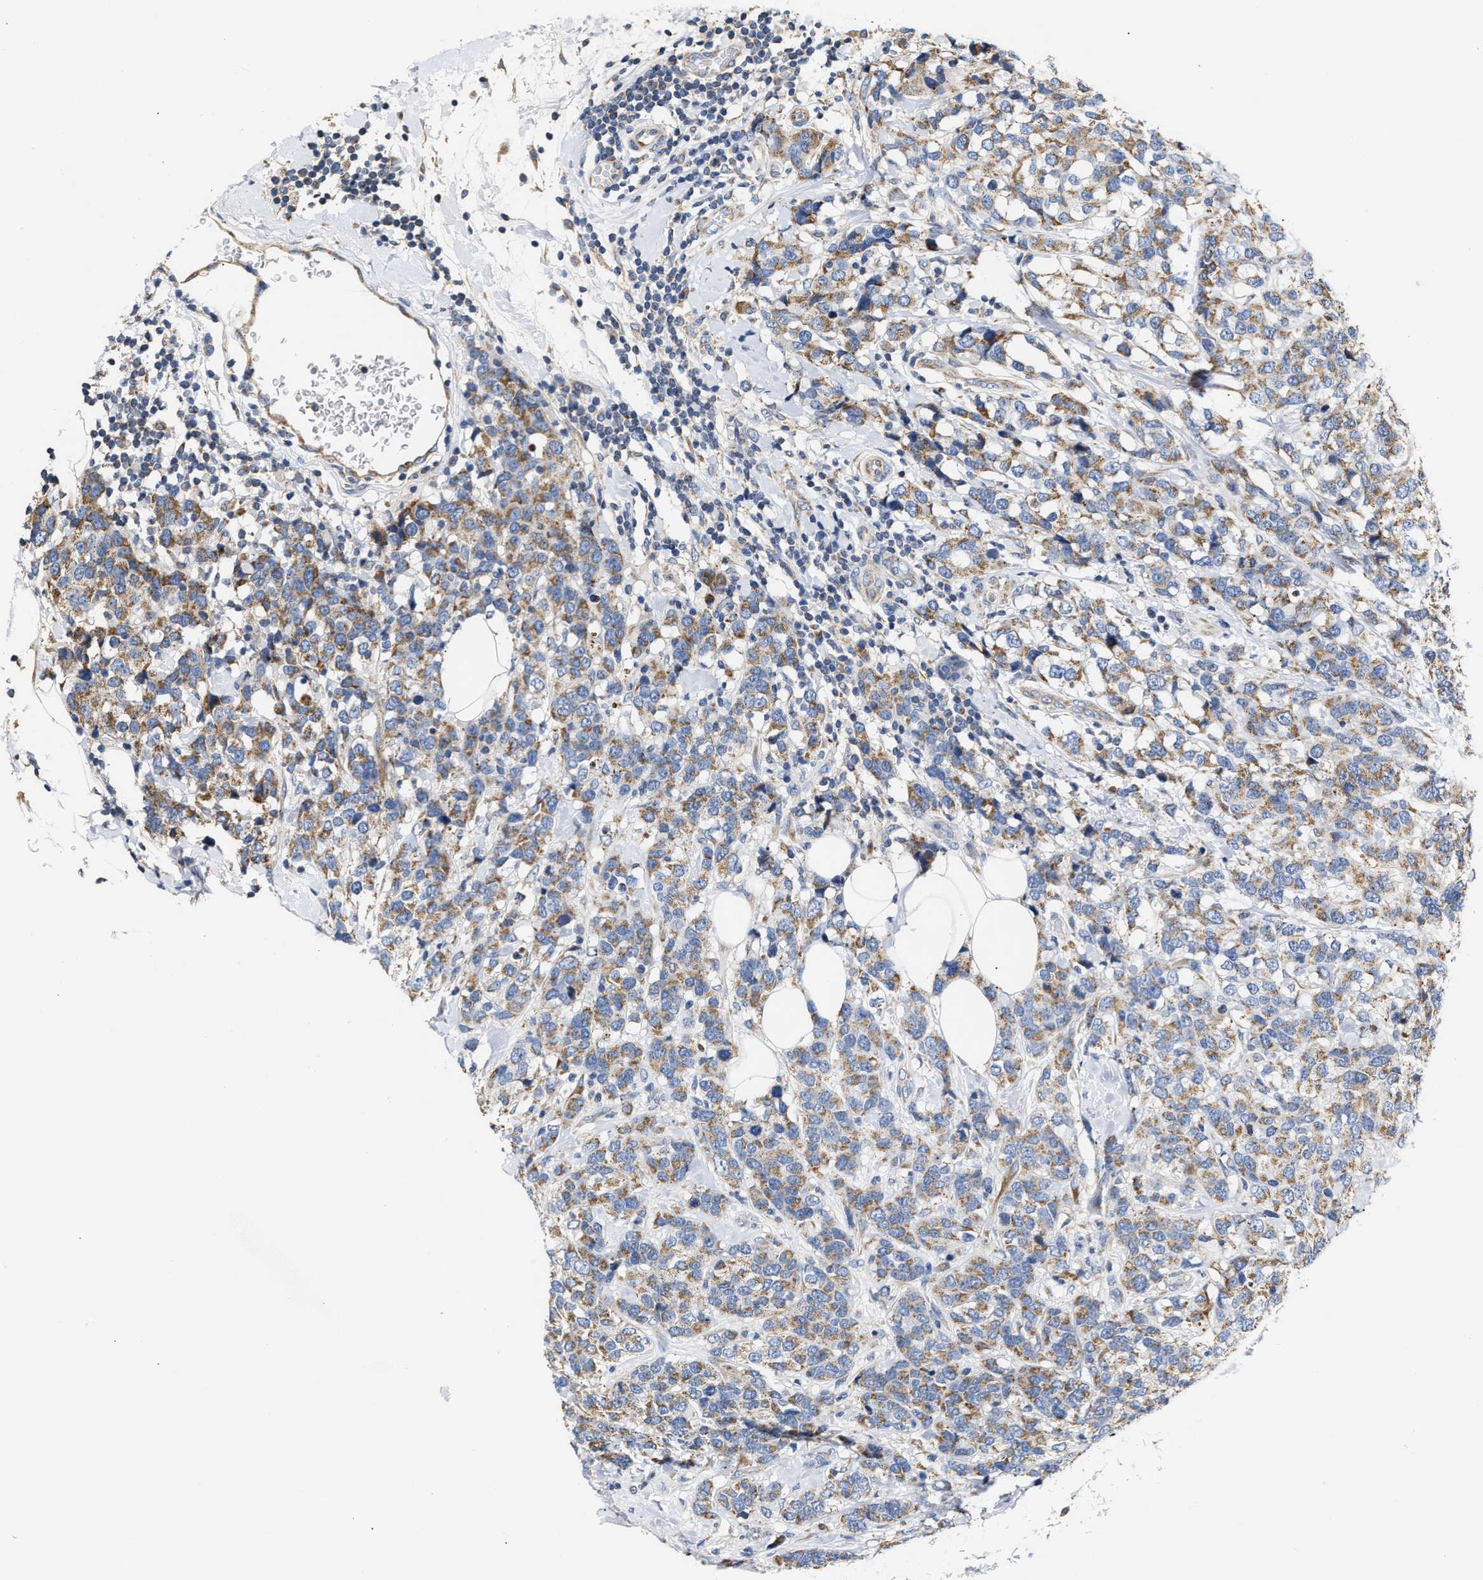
{"staining": {"intensity": "moderate", "quantity": ">75%", "location": "cytoplasmic/membranous"}, "tissue": "breast cancer", "cell_type": "Tumor cells", "image_type": "cancer", "snomed": [{"axis": "morphology", "description": "Lobular carcinoma"}, {"axis": "topography", "description": "Breast"}], "caption": "Brown immunohistochemical staining in human lobular carcinoma (breast) displays moderate cytoplasmic/membranous staining in approximately >75% of tumor cells.", "gene": "MALSU1", "patient": {"sex": "female", "age": 59}}